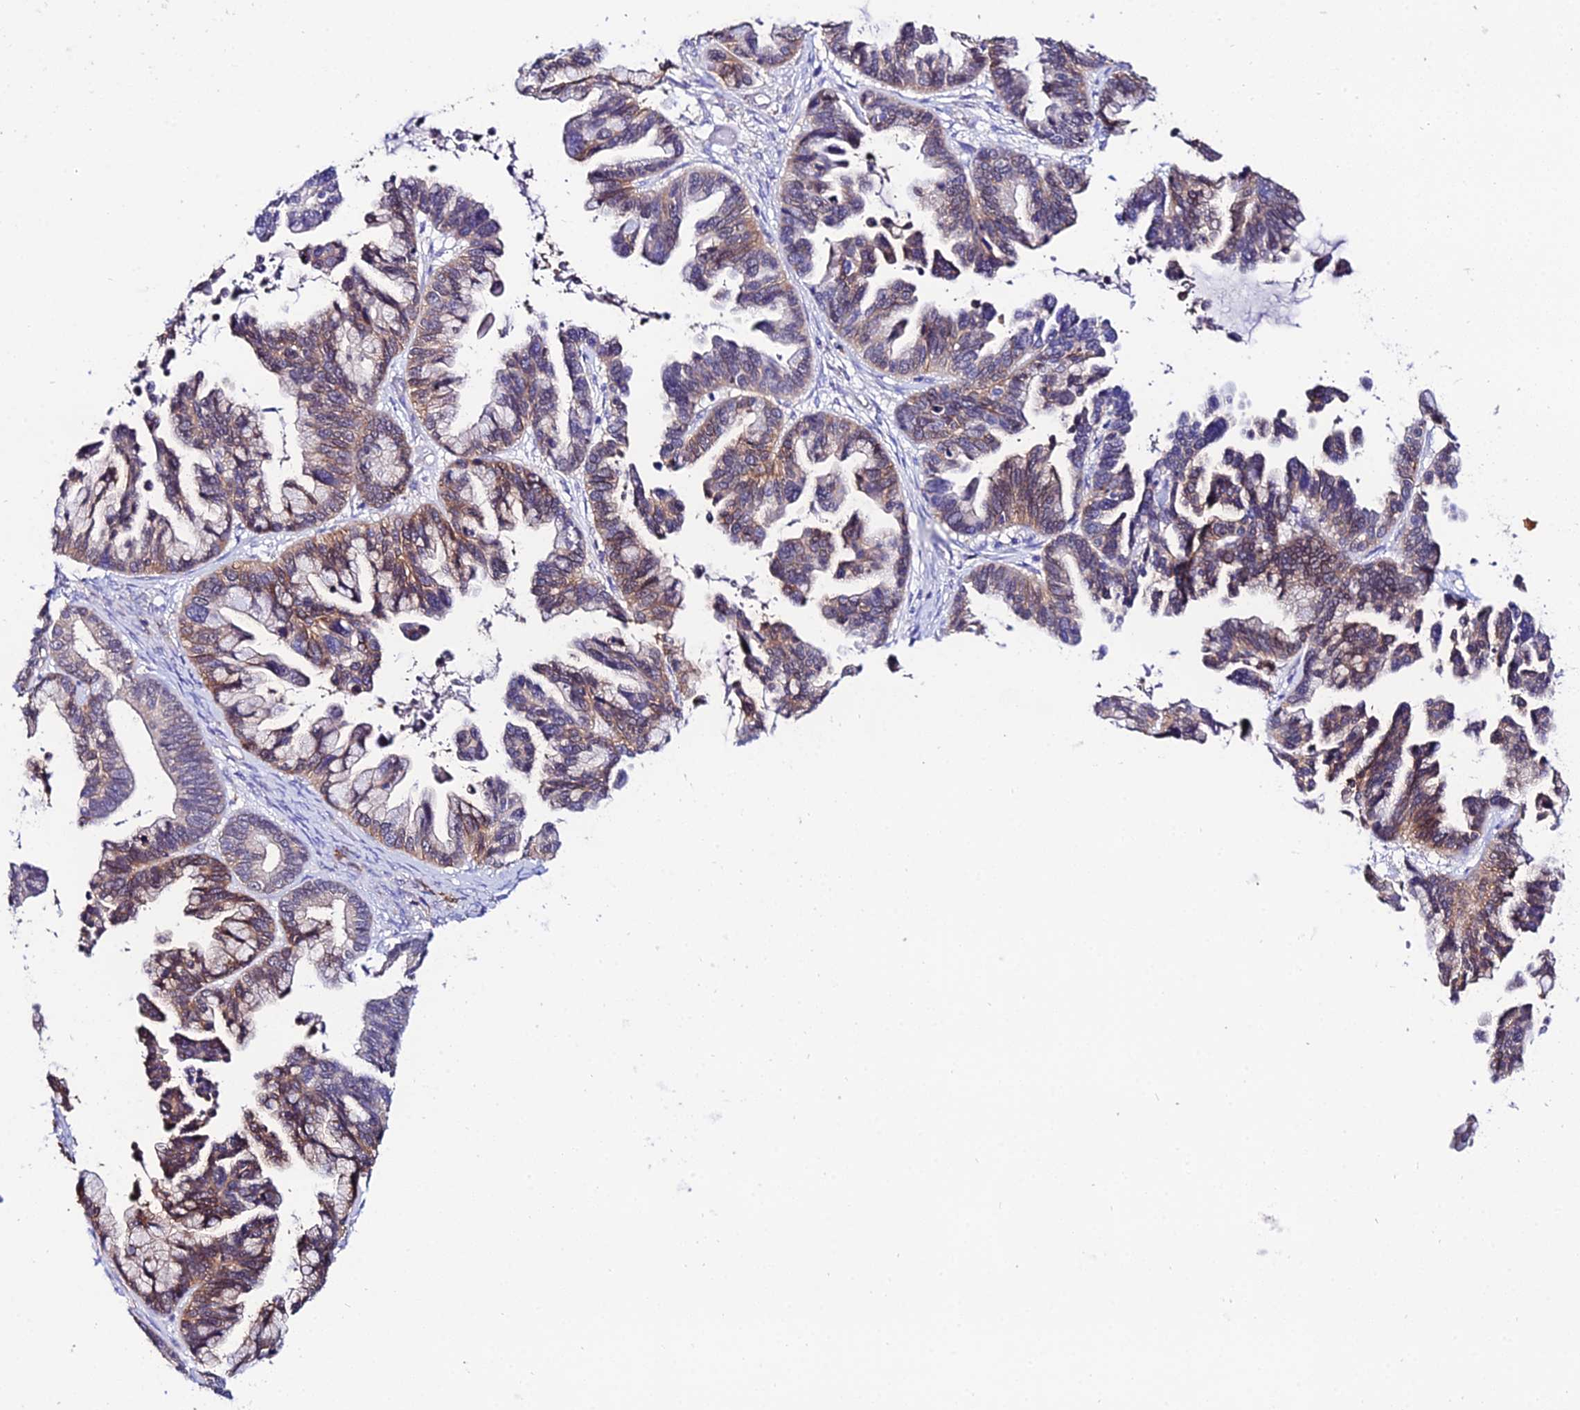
{"staining": {"intensity": "moderate", "quantity": "25%-75%", "location": "cytoplasmic/membranous"}, "tissue": "ovarian cancer", "cell_type": "Tumor cells", "image_type": "cancer", "snomed": [{"axis": "morphology", "description": "Cystadenocarcinoma, serous, NOS"}, {"axis": "topography", "description": "Ovary"}], "caption": "Immunohistochemical staining of ovarian cancer displays medium levels of moderate cytoplasmic/membranous expression in approximately 25%-75% of tumor cells.", "gene": "S100A16", "patient": {"sex": "female", "age": 56}}